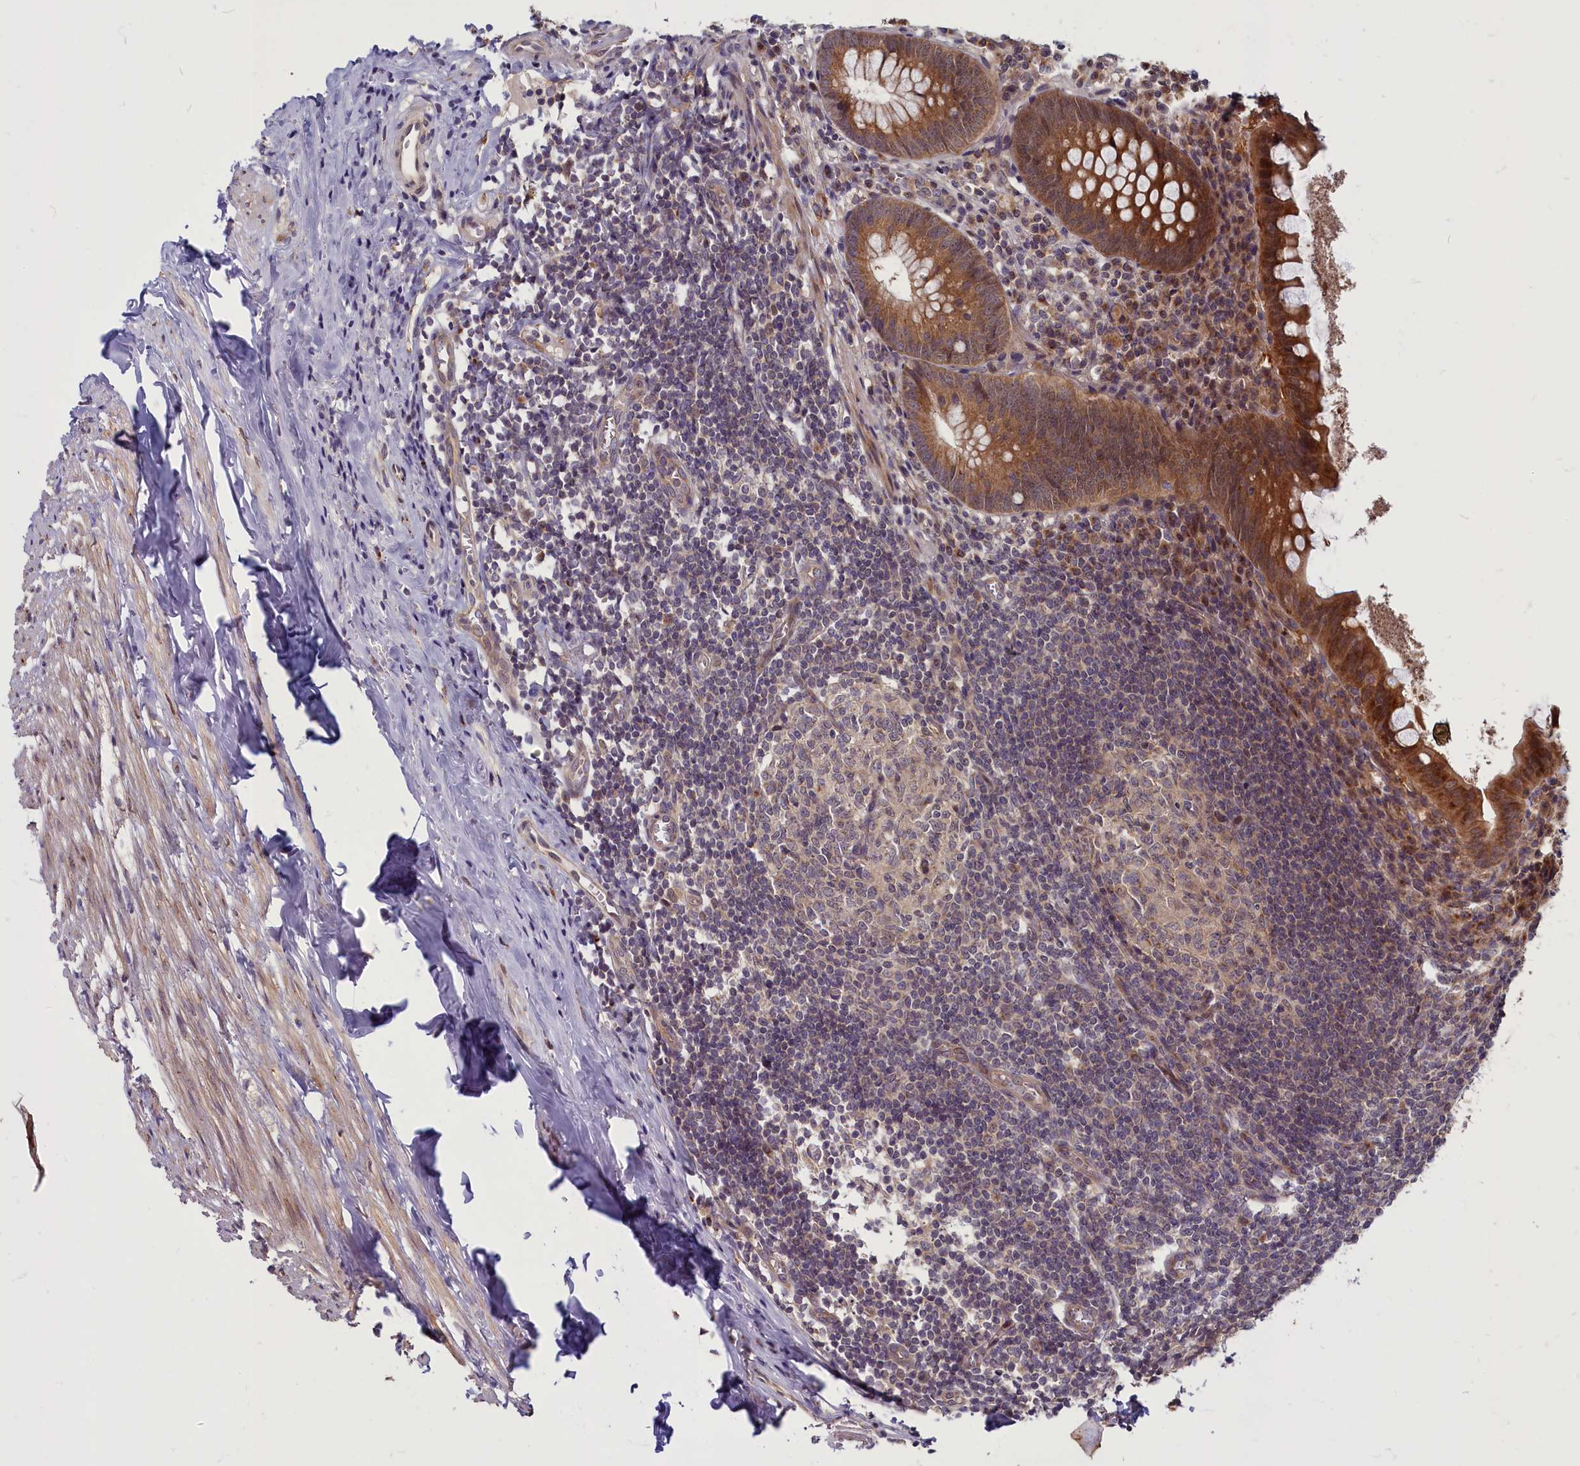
{"staining": {"intensity": "strong", "quantity": ">75%", "location": "cytoplasmic/membranous"}, "tissue": "appendix", "cell_type": "Glandular cells", "image_type": "normal", "snomed": [{"axis": "morphology", "description": "Normal tissue, NOS"}, {"axis": "topography", "description": "Appendix"}], "caption": "The histopathology image demonstrates a brown stain indicating the presence of a protein in the cytoplasmic/membranous of glandular cells in appendix.", "gene": "ENSG00000274944", "patient": {"sex": "female", "age": 51}}